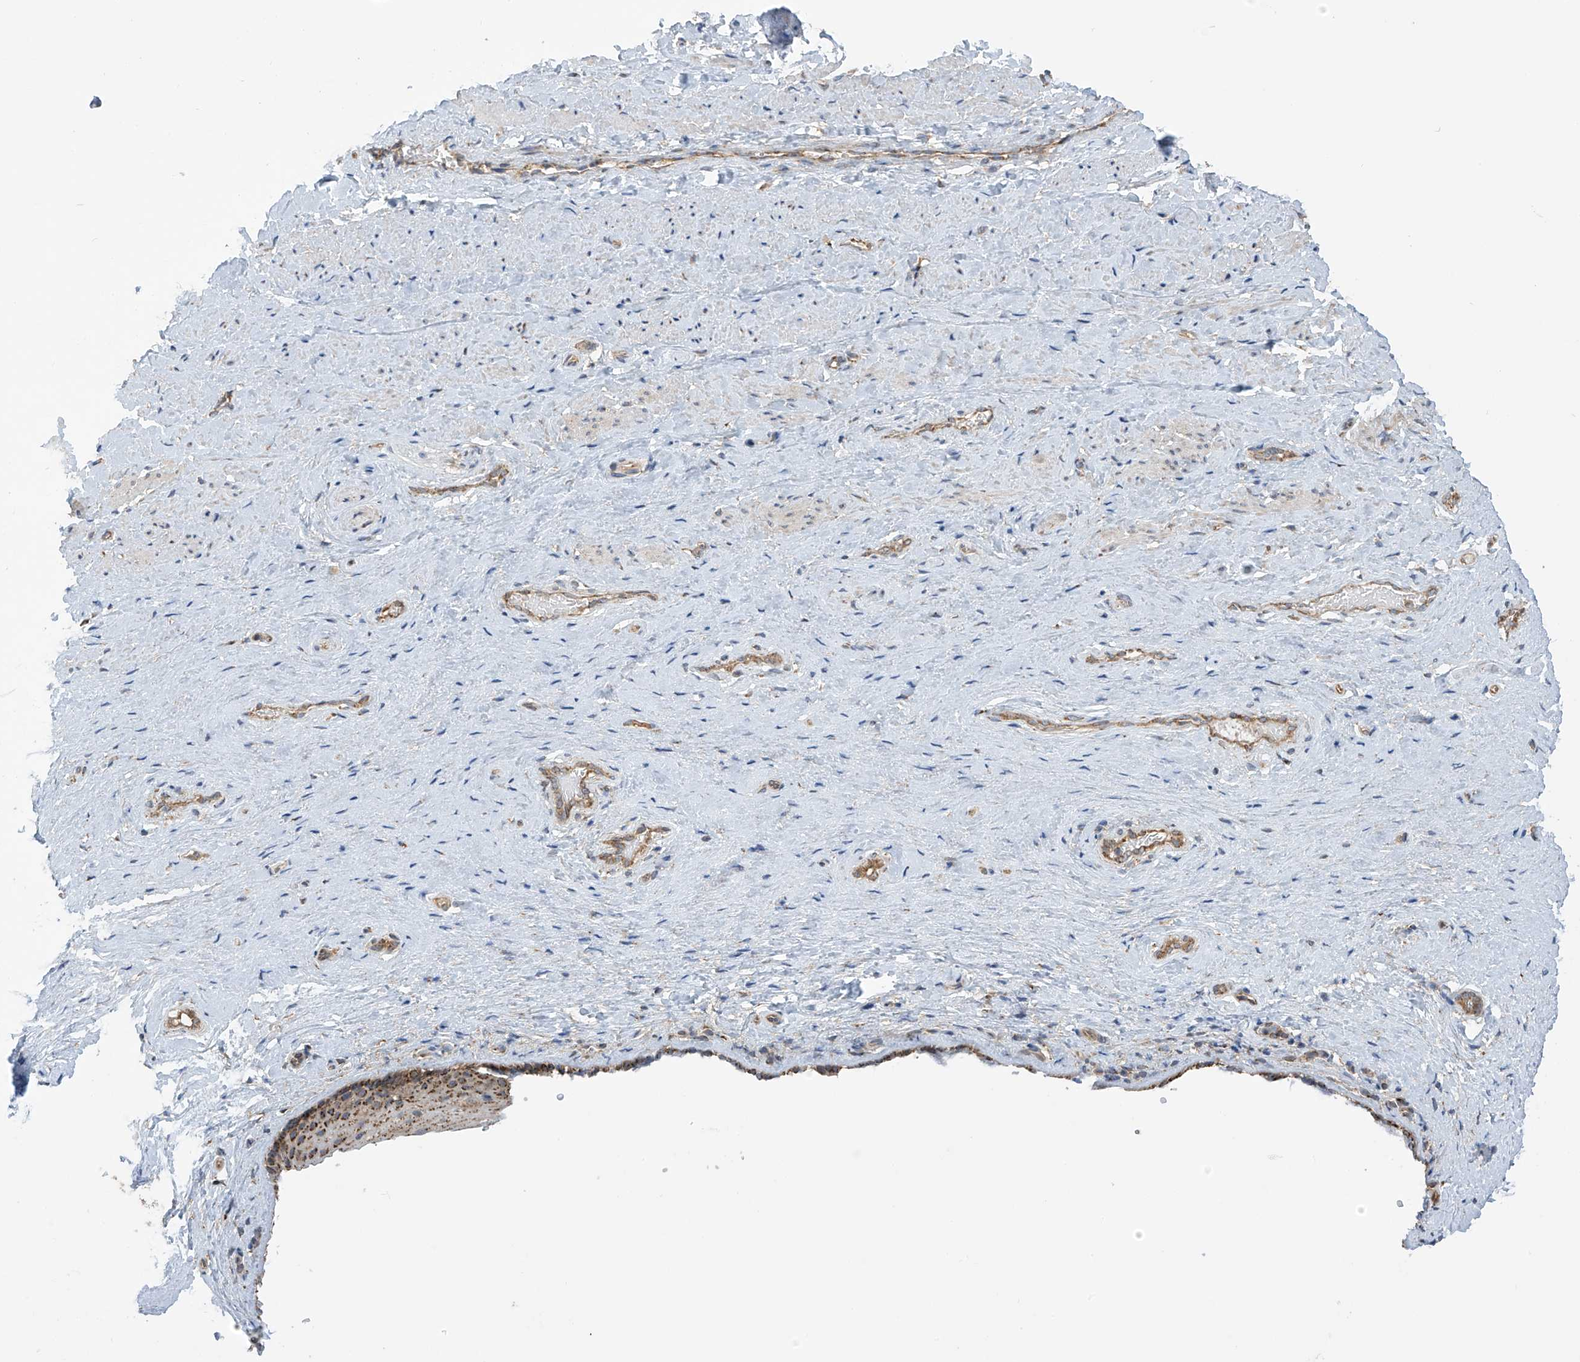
{"staining": {"intensity": "moderate", "quantity": "25%-75%", "location": "cytoplasmic/membranous"}, "tissue": "vagina", "cell_type": "Squamous epithelial cells", "image_type": "normal", "snomed": [{"axis": "morphology", "description": "Normal tissue, NOS"}, {"axis": "topography", "description": "Vagina"}], "caption": "This photomicrograph exhibits immunohistochemistry (IHC) staining of normal vagina, with medium moderate cytoplasmic/membranous positivity in about 25%-75% of squamous epithelial cells.", "gene": "PNPT1", "patient": {"sex": "female", "age": 46}}